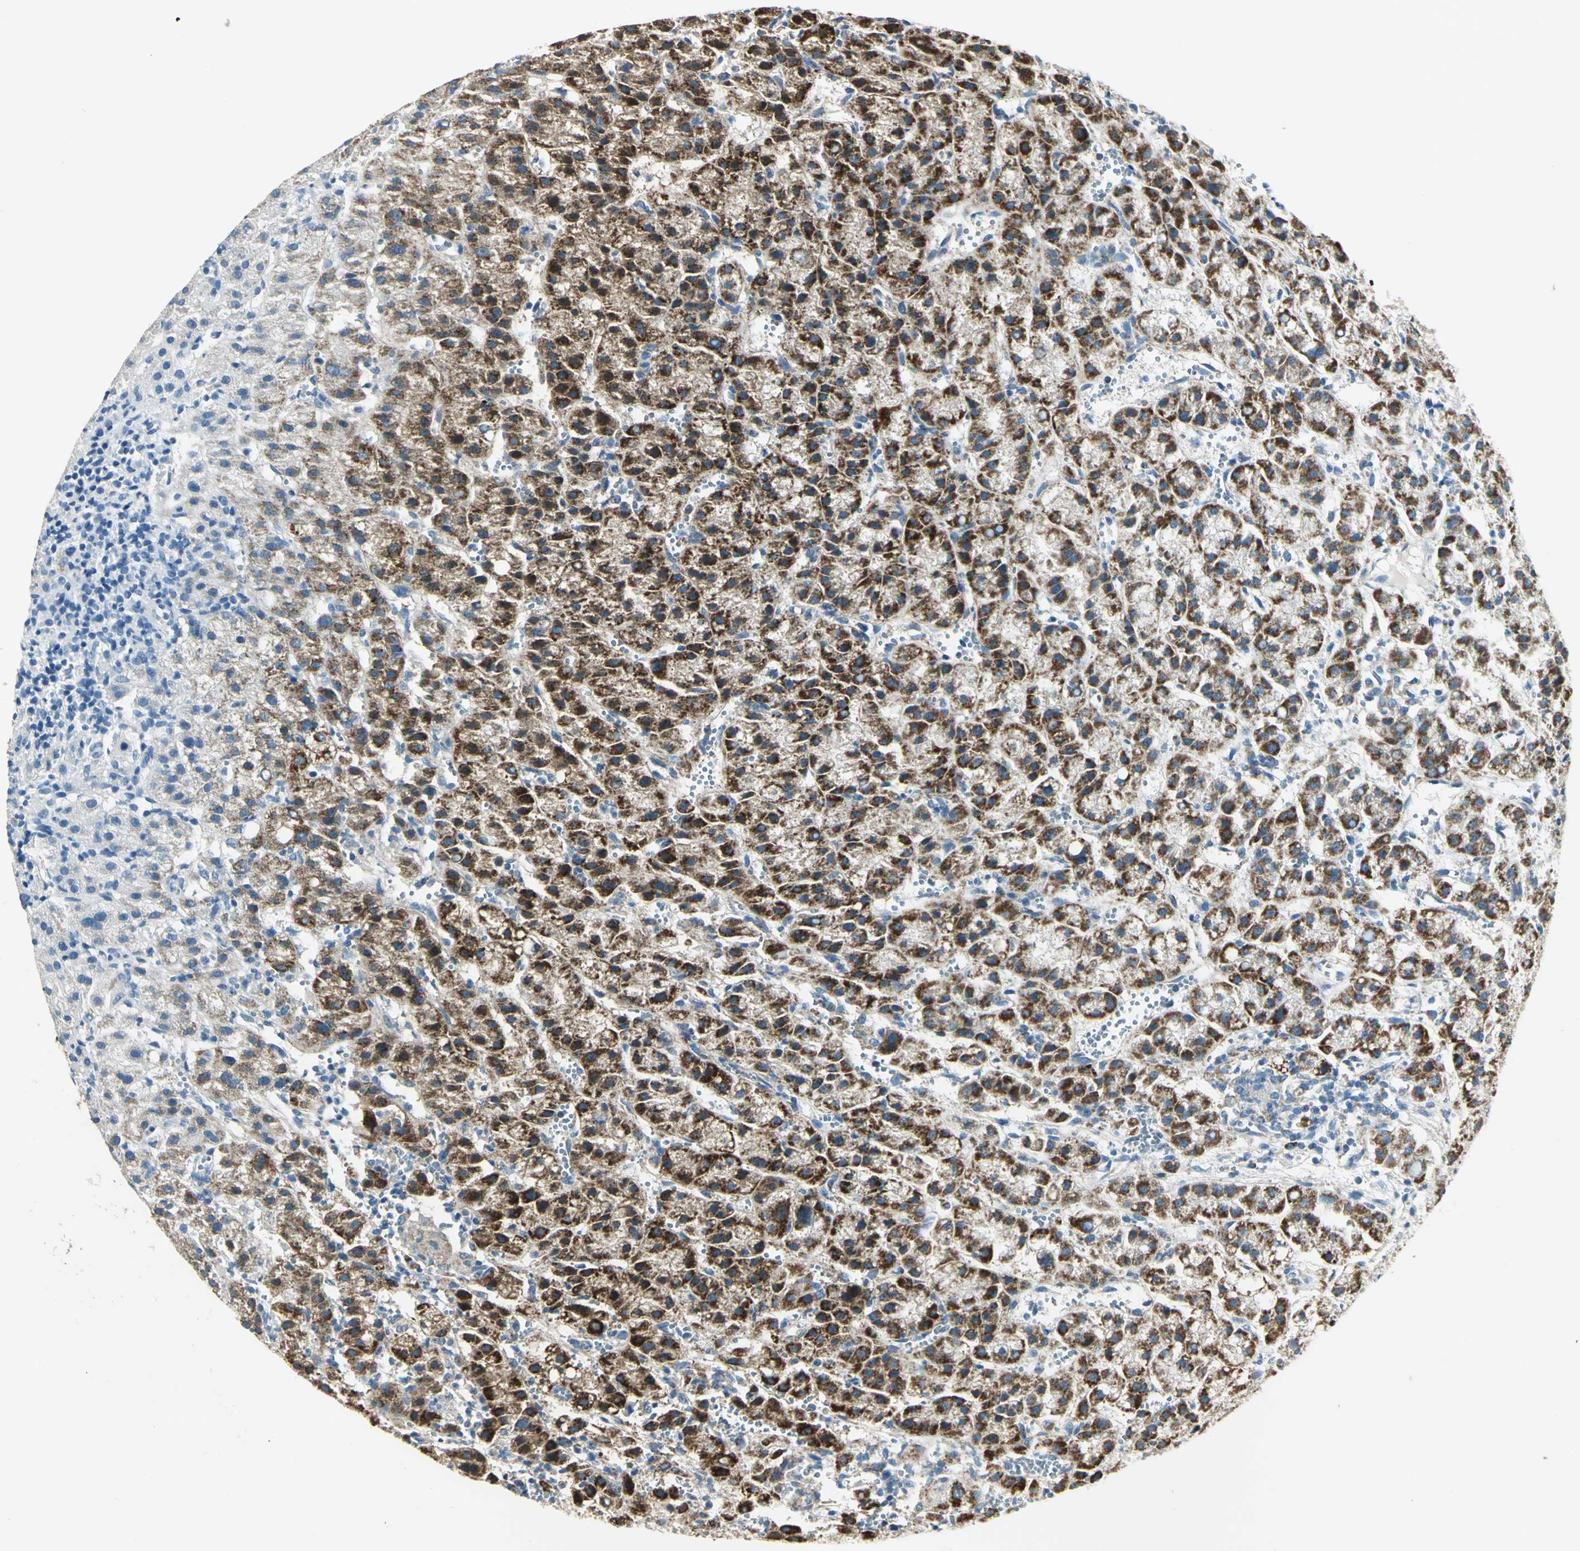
{"staining": {"intensity": "strong", "quantity": ">75%", "location": "cytoplasmic/membranous"}, "tissue": "liver cancer", "cell_type": "Tumor cells", "image_type": "cancer", "snomed": [{"axis": "morphology", "description": "Carcinoma, Hepatocellular, NOS"}, {"axis": "topography", "description": "Liver"}], "caption": "Tumor cells exhibit strong cytoplasmic/membranous positivity in about >75% of cells in liver hepatocellular carcinoma.", "gene": "ACADM", "patient": {"sex": "female", "age": 58}}